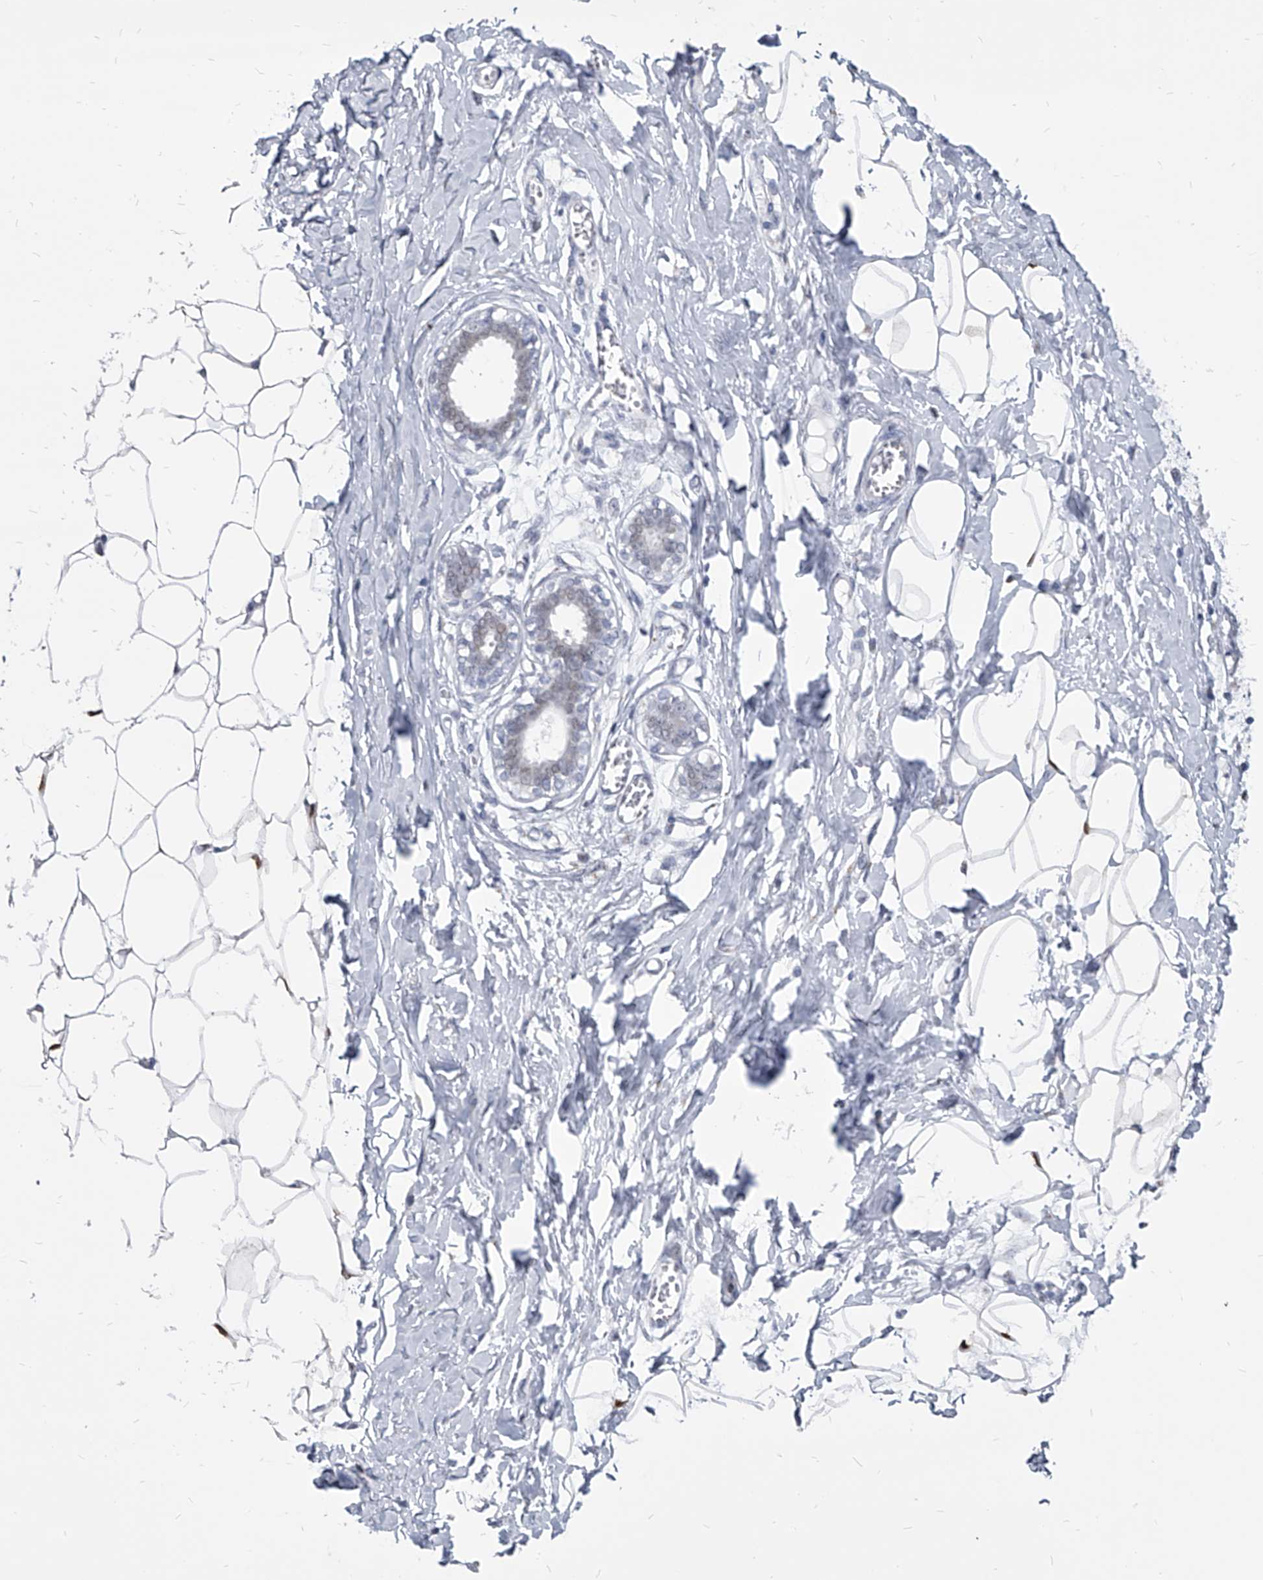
{"staining": {"intensity": "negative", "quantity": "none", "location": "none"}, "tissue": "breast", "cell_type": "Adipocytes", "image_type": "normal", "snomed": [{"axis": "morphology", "description": "Normal tissue, NOS"}, {"axis": "topography", "description": "Breast"}], "caption": "The histopathology image exhibits no staining of adipocytes in unremarkable breast. (DAB immunohistochemistry (IHC) with hematoxylin counter stain).", "gene": "EVA1C", "patient": {"sex": "female", "age": 27}}